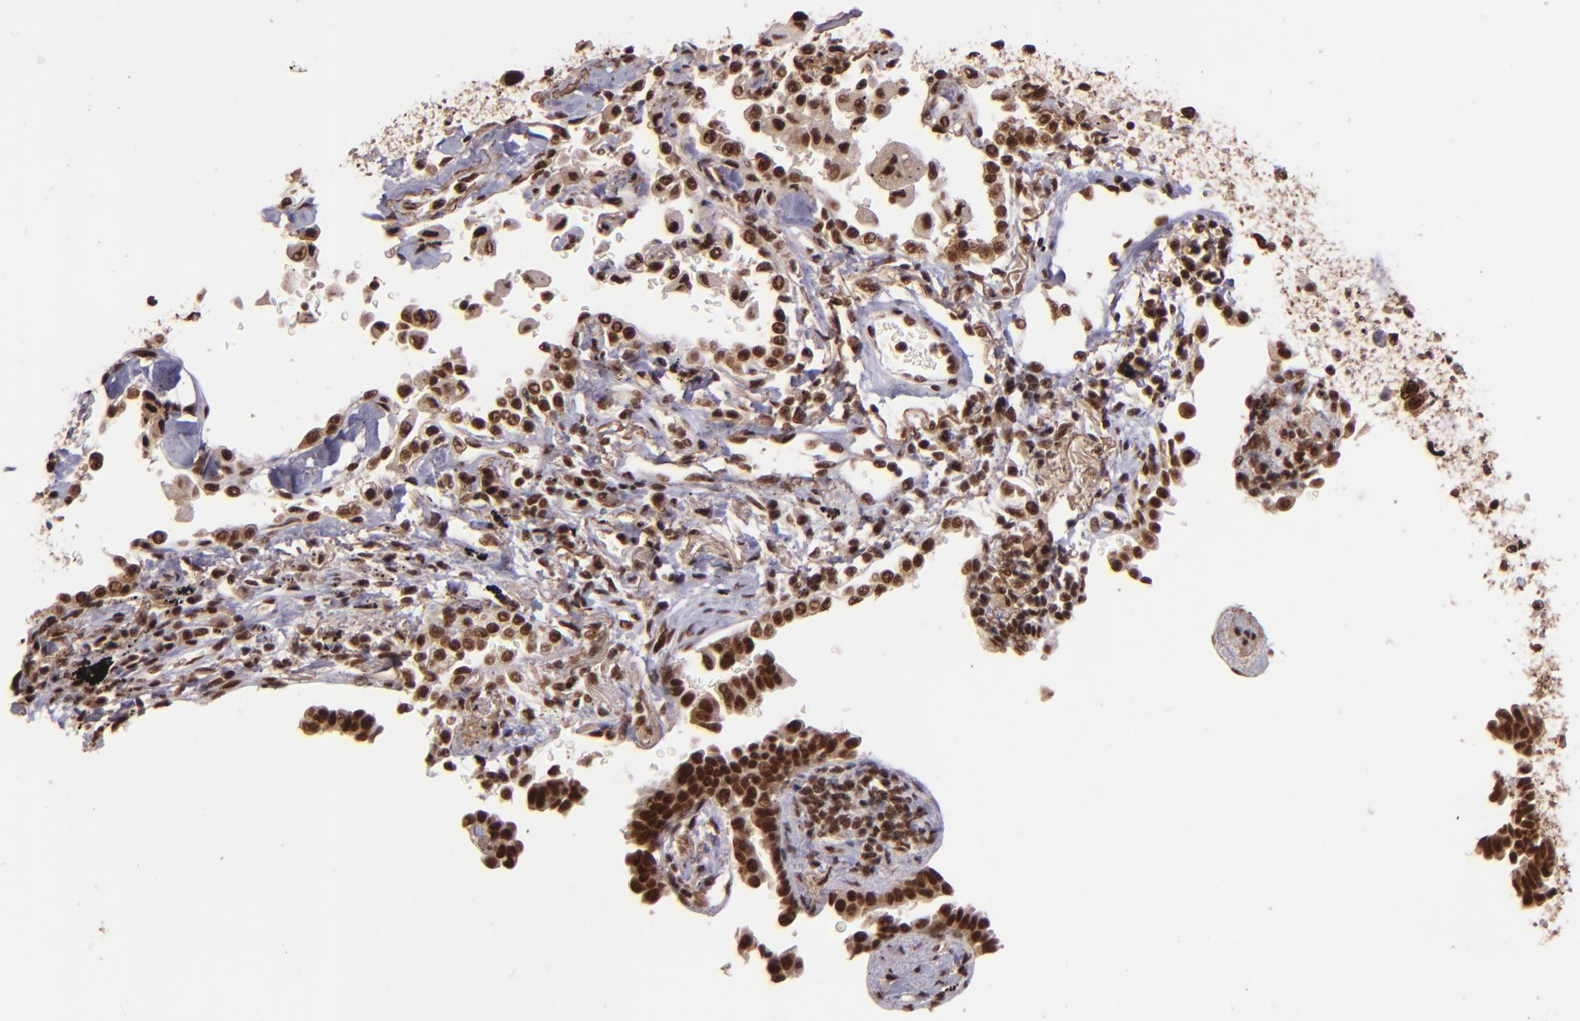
{"staining": {"intensity": "strong", "quantity": ">75%", "location": "cytoplasmic/membranous,nuclear"}, "tissue": "lung cancer", "cell_type": "Tumor cells", "image_type": "cancer", "snomed": [{"axis": "morphology", "description": "Adenocarcinoma, NOS"}, {"axis": "topography", "description": "Lung"}], "caption": "Immunohistochemical staining of lung cancer reveals high levels of strong cytoplasmic/membranous and nuclear expression in approximately >75% of tumor cells. Nuclei are stained in blue.", "gene": "PQBP1", "patient": {"sex": "female", "age": 64}}